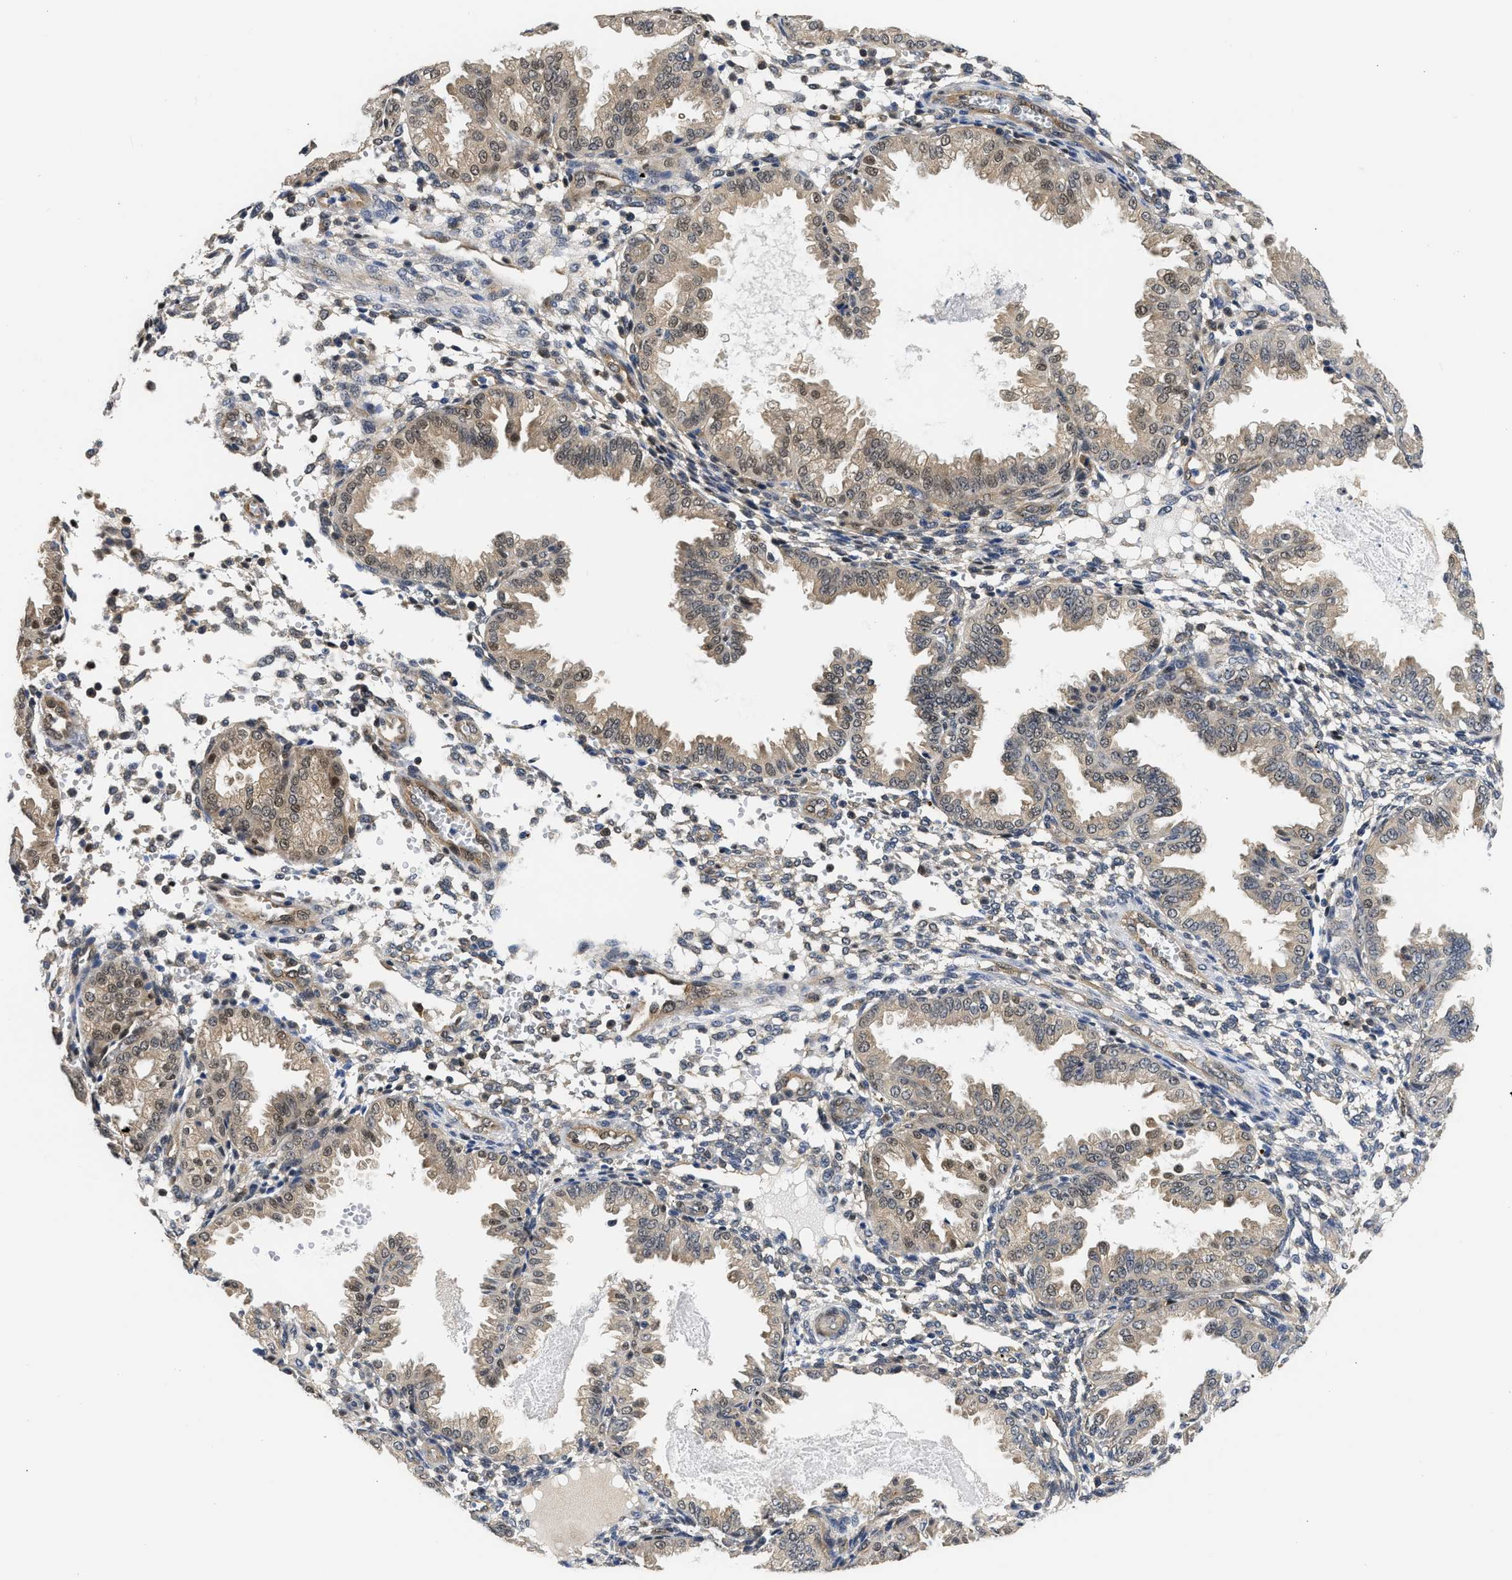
{"staining": {"intensity": "moderate", "quantity": "<25%", "location": "nuclear"}, "tissue": "endometrium", "cell_type": "Cells in endometrial stroma", "image_type": "normal", "snomed": [{"axis": "morphology", "description": "Normal tissue, NOS"}, {"axis": "topography", "description": "Endometrium"}], "caption": "This histopathology image exhibits immunohistochemistry (IHC) staining of benign human endometrium, with low moderate nuclear positivity in approximately <25% of cells in endometrial stroma.", "gene": "XPO5", "patient": {"sex": "female", "age": 33}}